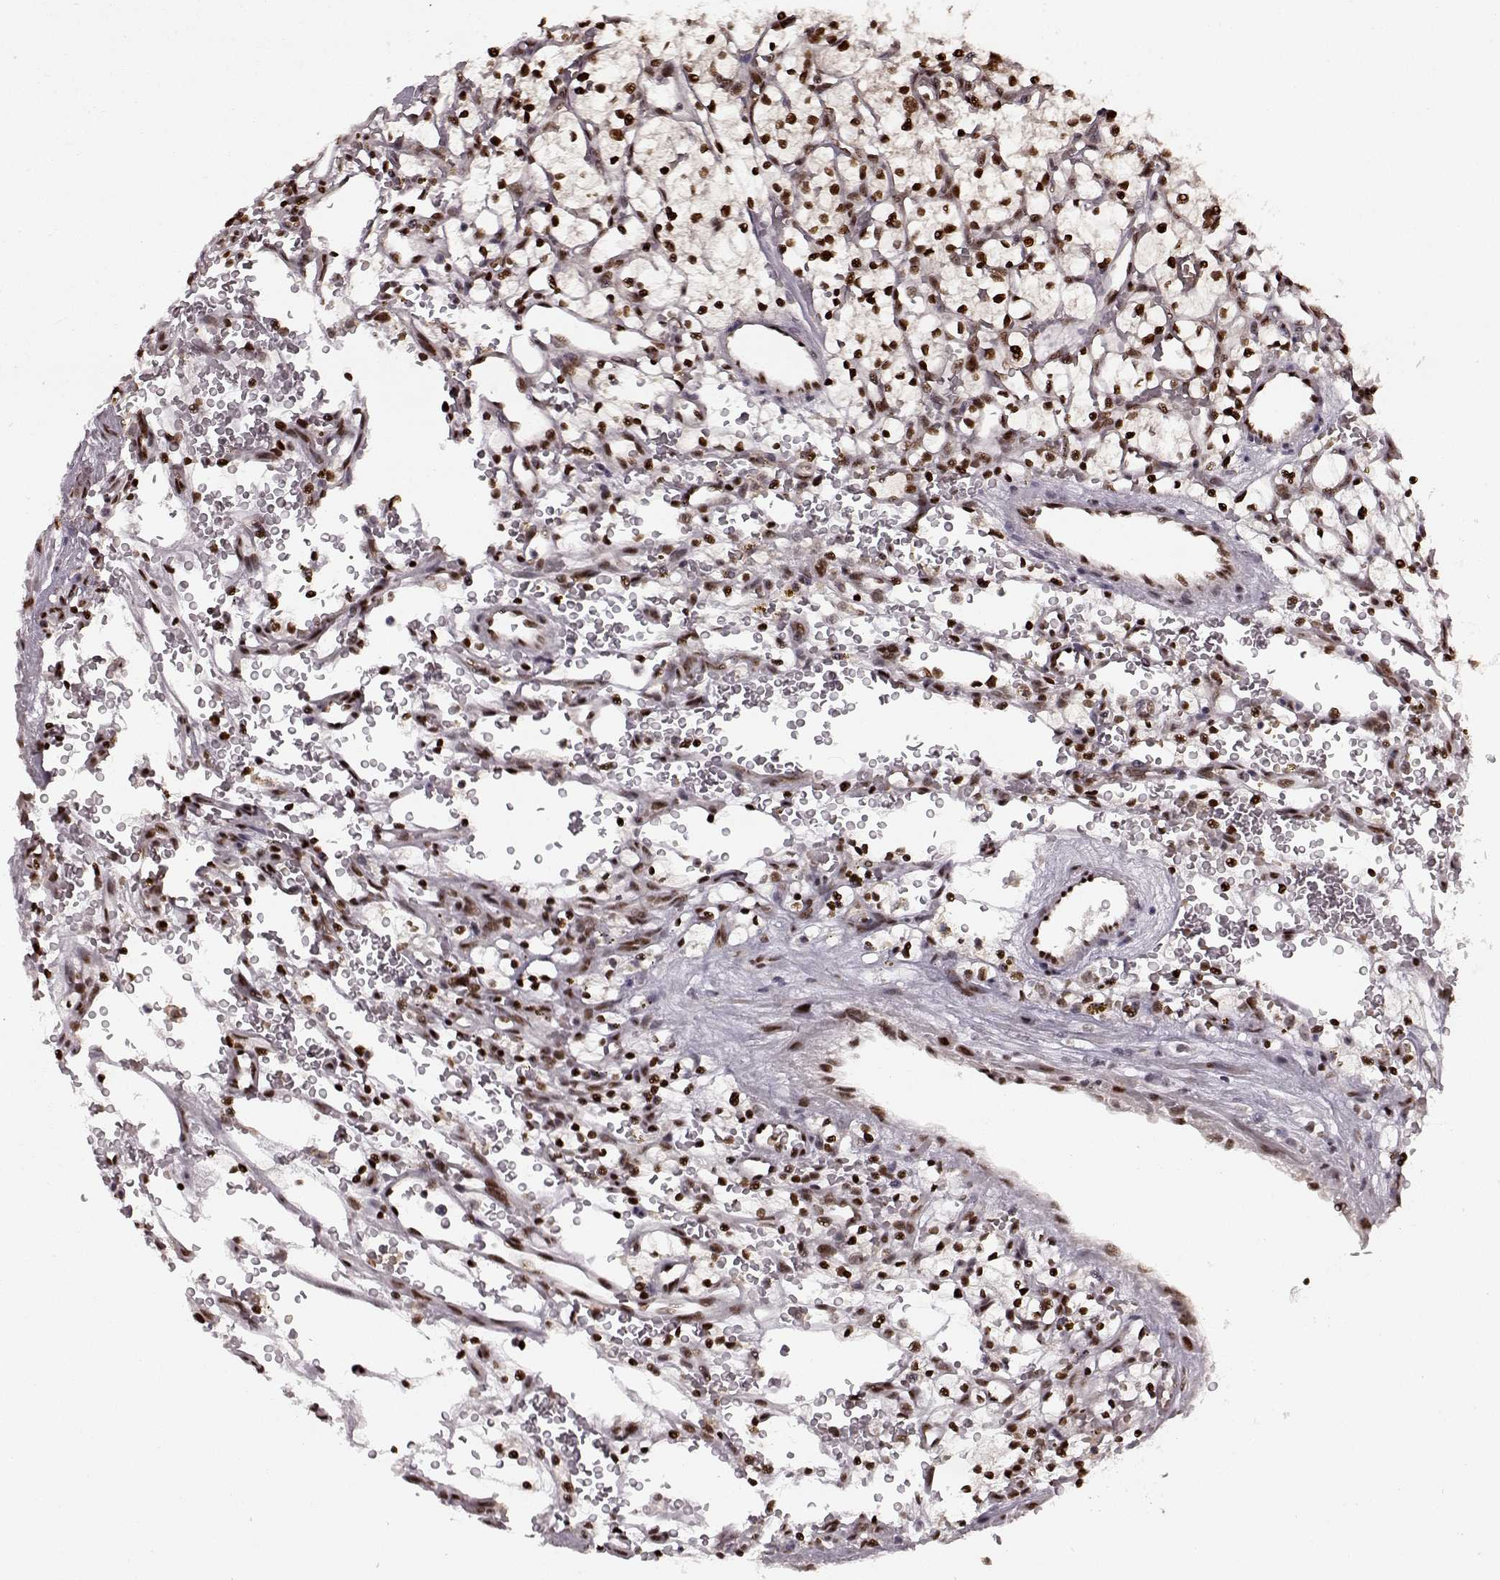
{"staining": {"intensity": "moderate", "quantity": ">75%", "location": "nuclear"}, "tissue": "renal cancer", "cell_type": "Tumor cells", "image_type": "cancer", "snomed": [{"axis": "morphology", "description": "Adenocarcinoma, NOS"}, {"axis": "topography", "description": "Kidney"}], "caption": "Adenocarcinoma (renal) was stained to show a protein in brown. There is medium levels of moderate nuclear expression in approximately >75% of tumor cells.", "gene": "FTO", "patient": {"sex": "female", "age": 64}}